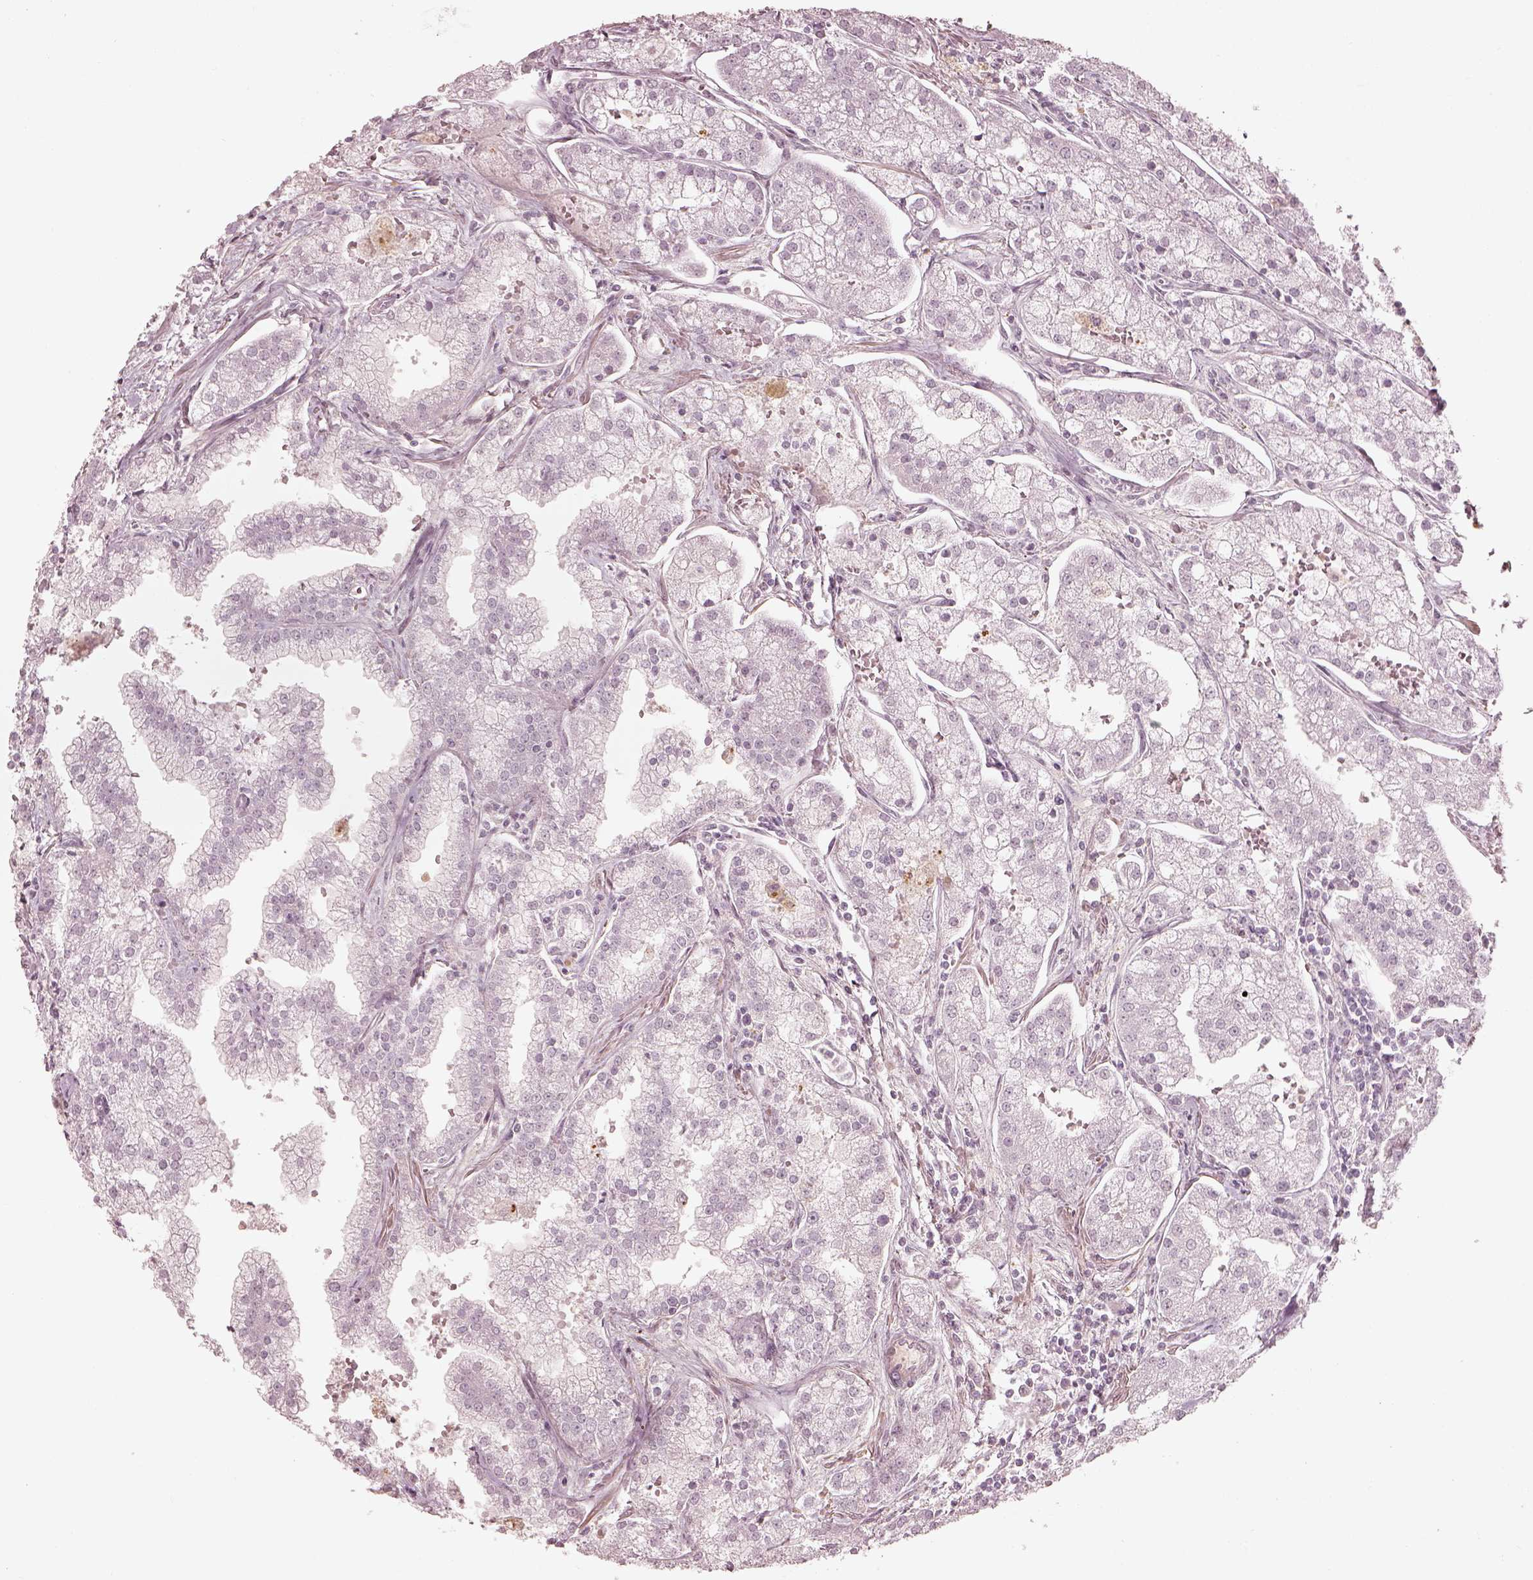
{"staining": {"intensity": "negative", "quantity": "none", "location": "none"}, "tissue": "prostate cancer", "cell_type": "Tumor cells", "image_type": "cancer", "snomed": [{"axis": "morphology", "description": "Adenocarcinoma, NOS"}, {"axis": "topography", "description": "Prostate"}], "caption": "Prostate cancer was stained to show a protein in brown. There is no significant positivity in tumor cells.", "gene": "ADRB3", "patient": {"sex": "male", "age": 70}}